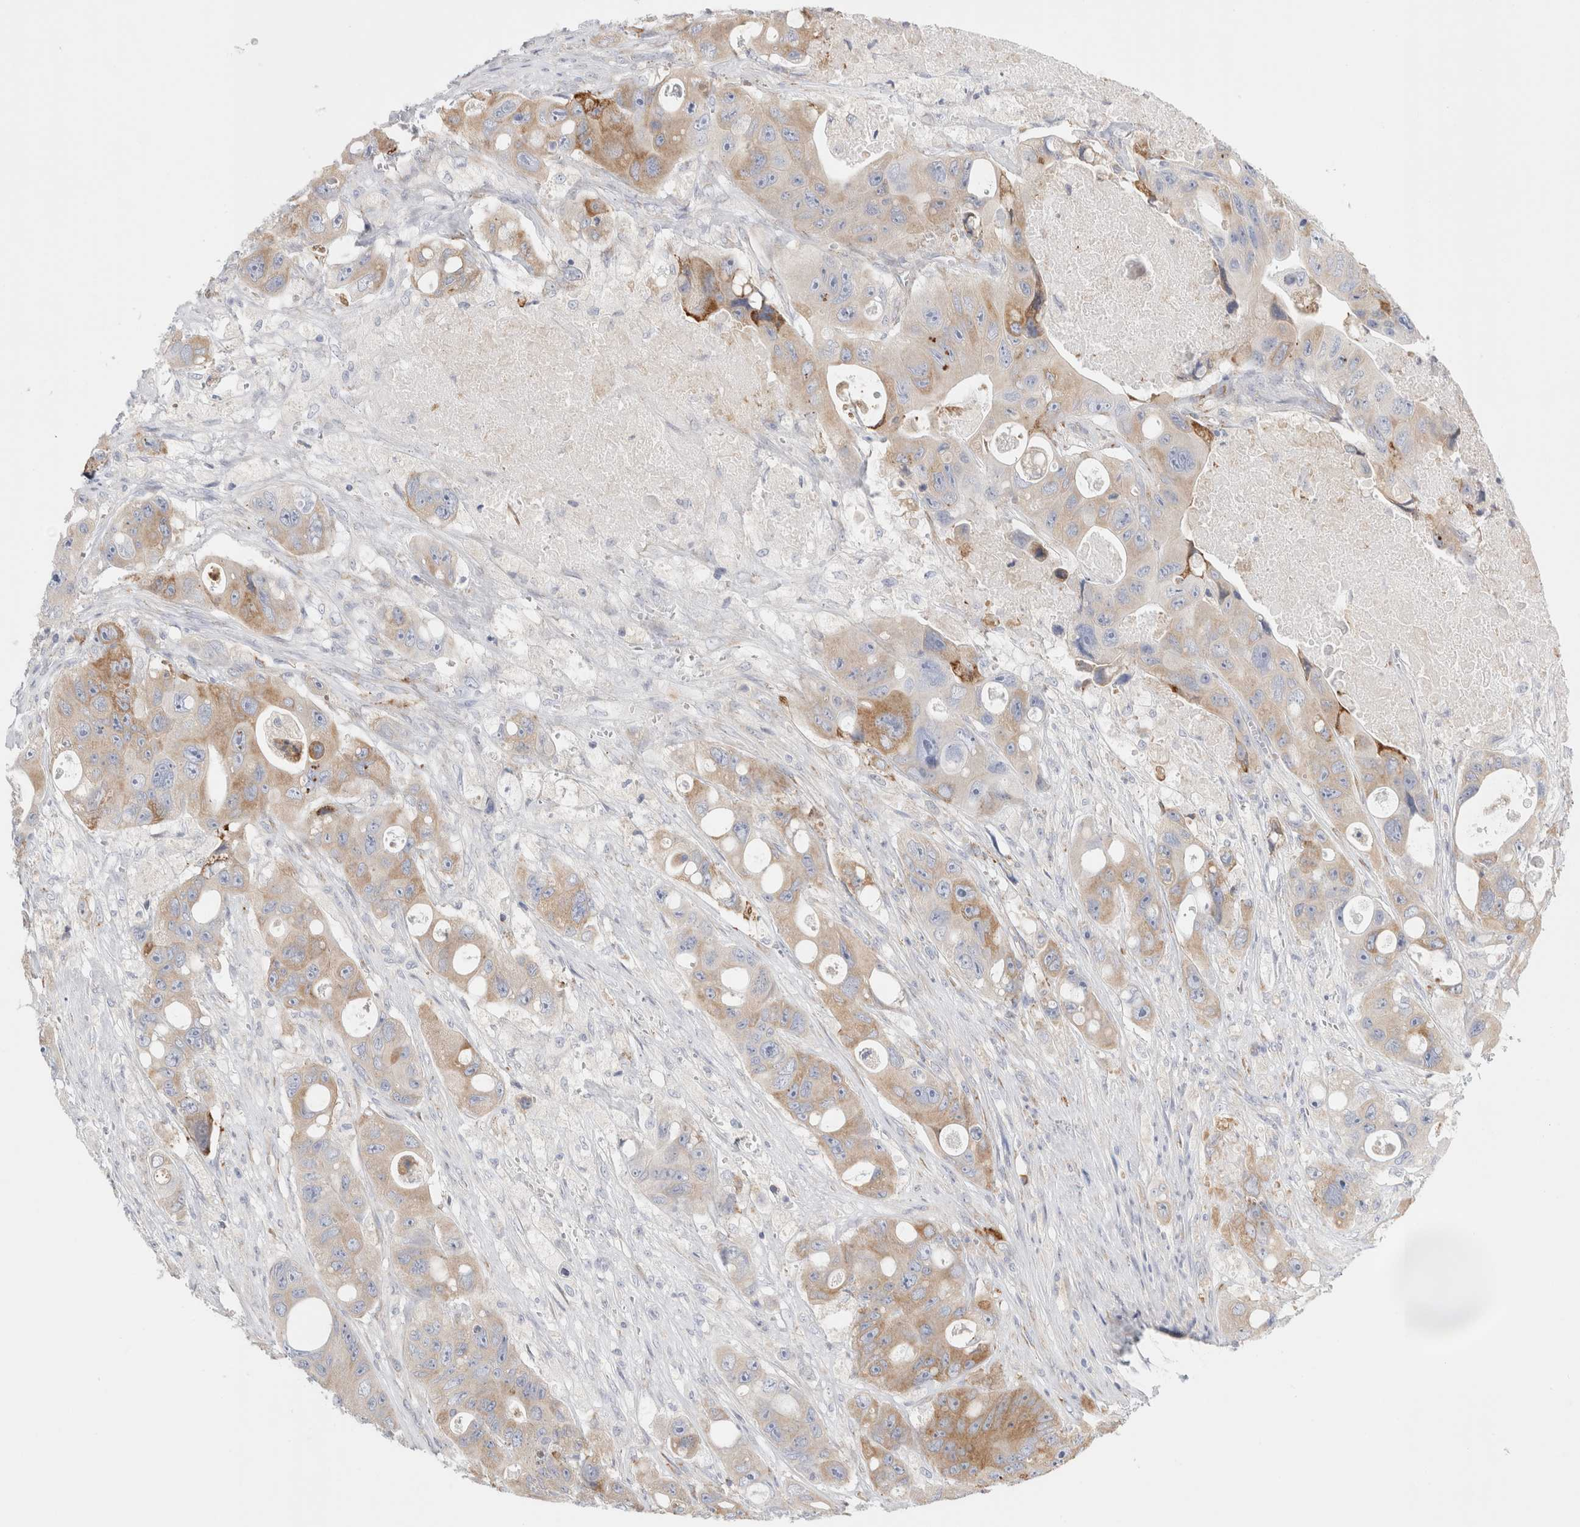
{"staining": {"intensity": "moderate", "quantity": "<25%", "location": "cytoplasmic/membranous"}, "tissue": "colorectal cancer", "cell_type": "Tumor cells", "image_type": "cancer", "snomed": [{"axis": "morphology", "description": "Adenocarcinoma, NOS"}, {"axis": "topography", "description": "Colon"}], "caption": "The immunohistochemical stain highlights moderate cytoplasmic/membranous staining in tumor cells of colorectal cancer tissue.", "gene": "CSK", "patient": {"sex": "female", "age": 46}}